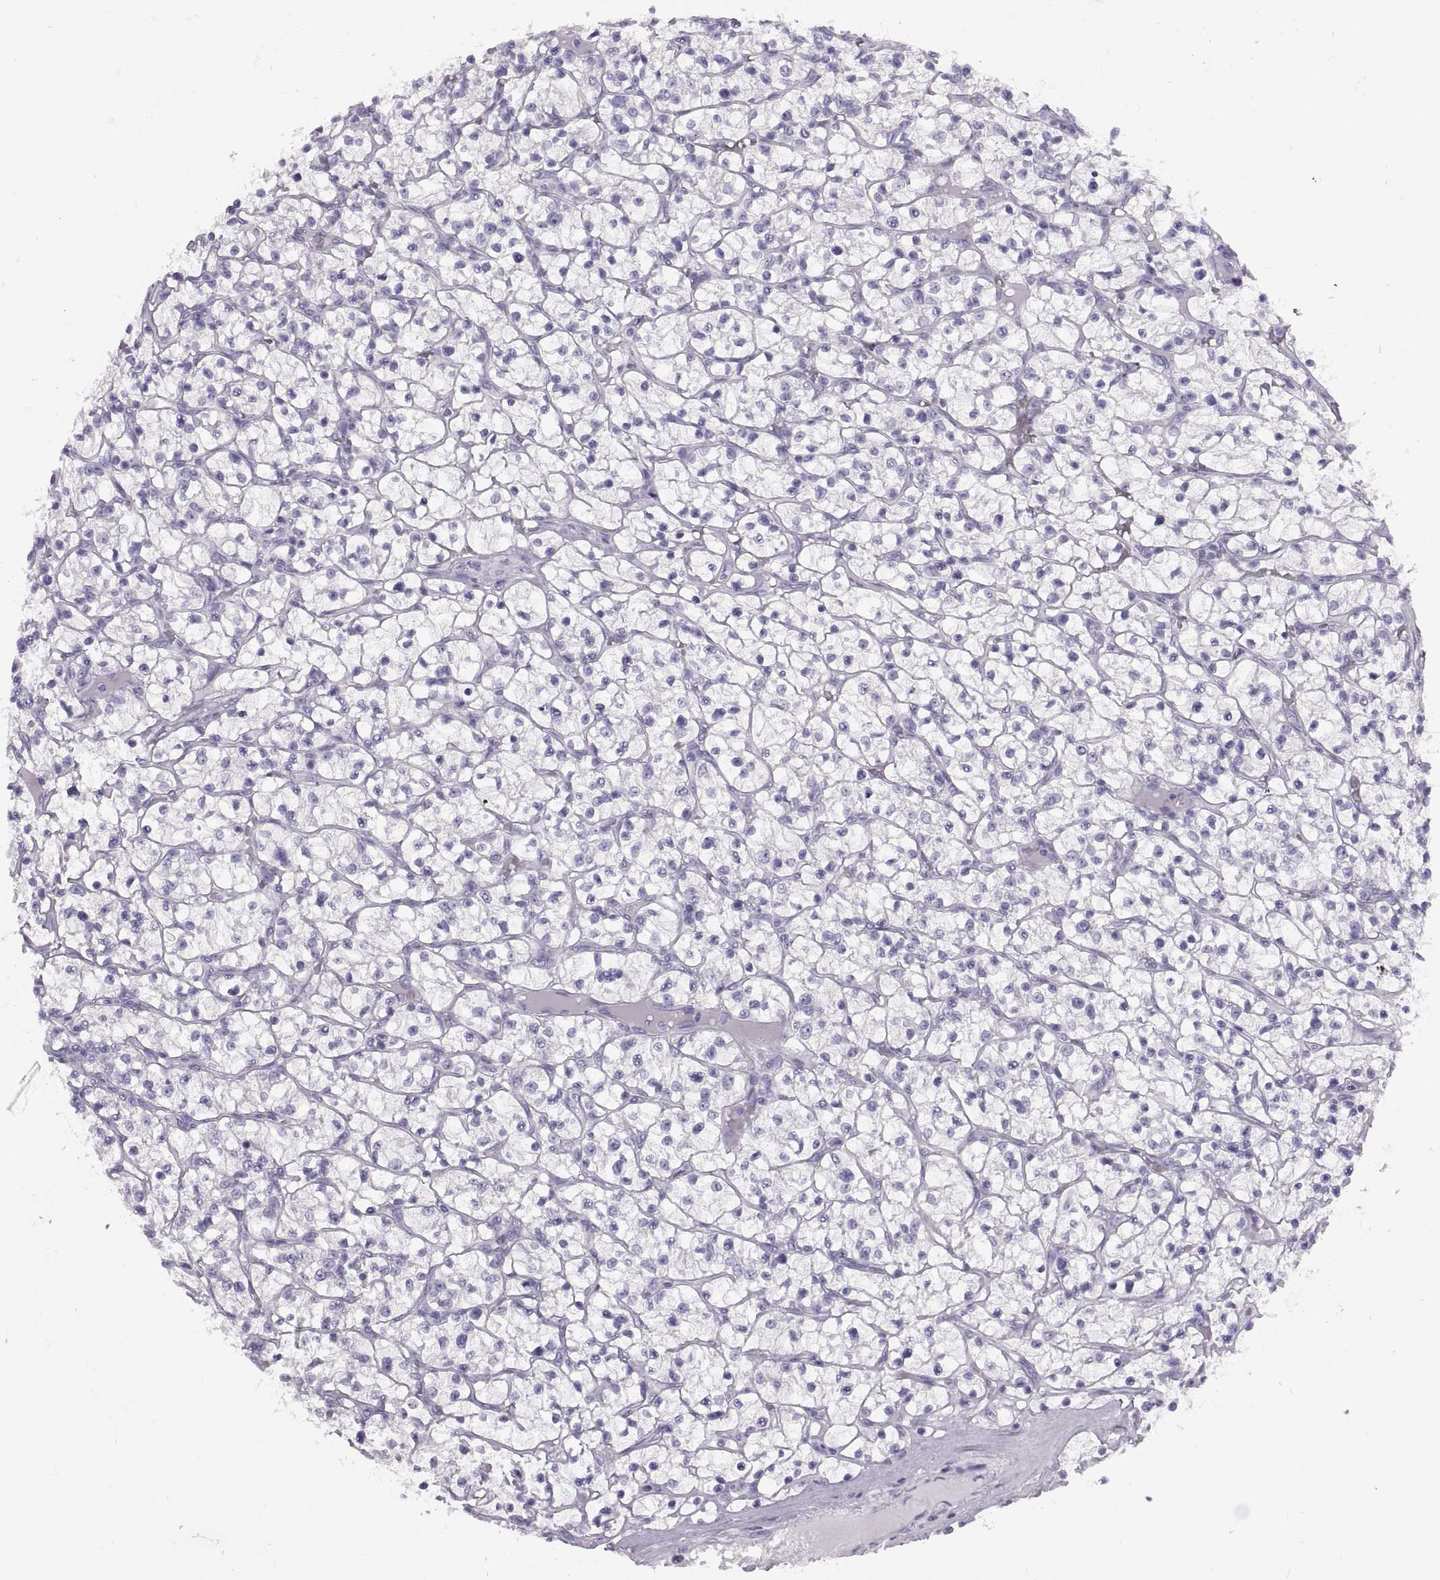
{"staining": {"intensity": "negative", "quantity": "none", "location": "none"}, "tissue": "renal cancer", "cell_type": "Tumor cells", "image_type": "cancer", "snomed": [{"axis": "morphology", "description": "Adenocarcinoma, NOS"}, {"axis": "topography", "description": "Kidney"}], "caption": "Immunohistochemistry (IHC) histopathology image of neoplastic tissue: renal cancer (adenocarcinoma) stained with DAB demonstrates no significant protein positivity in tumor cells. (Immunohistochemistry (IHC), brightfield microscopy, high magnification).", "gene": "RLBP1", "patient": {"sex": "female", "age": 64}}